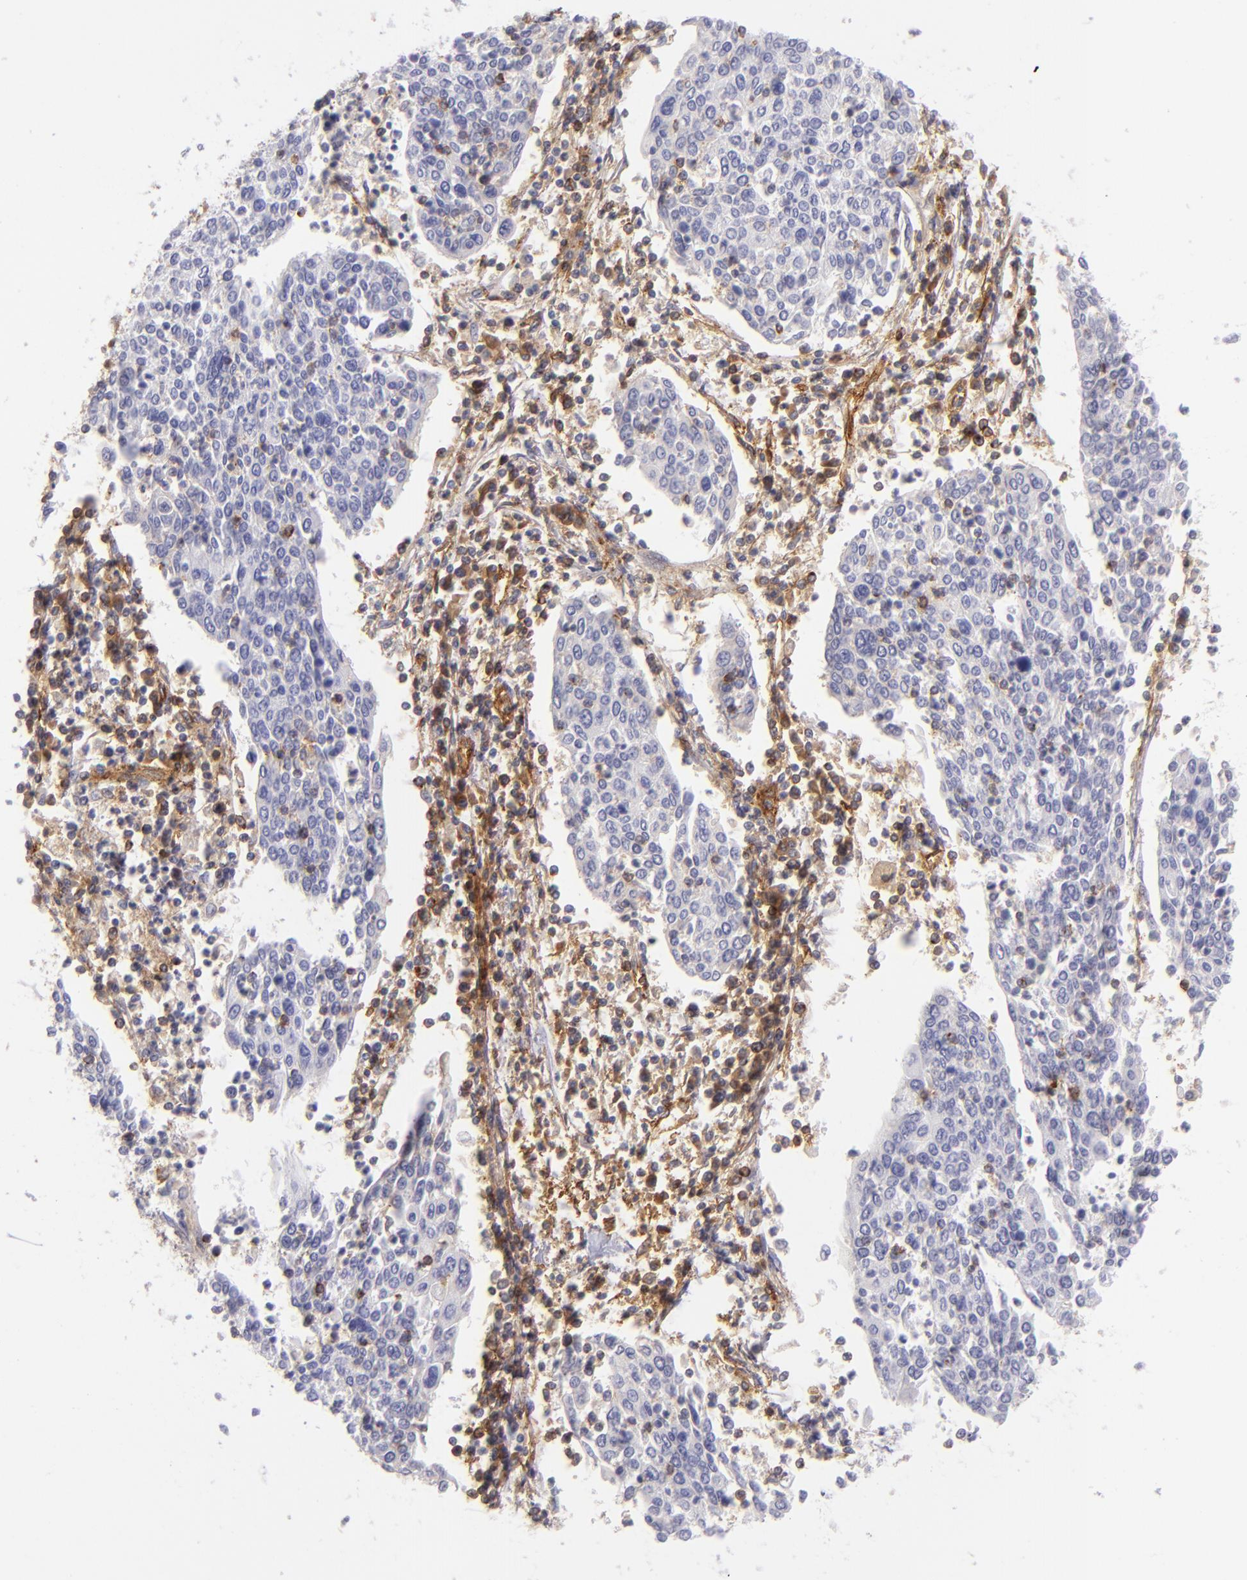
{"staining": {"intensity": "negative", "quantity": "none", "location": "none"}, "tissue": "cervical cancer", "cell_type": "Tumor cells", "image_type": "cancer", "snomed": [{"axis": "morphology", "description": "Squamous cell carcinoma, NOS"}, {"axis": "topography", "description": "Cervix"}], "caption": "Protein analysis of cervical cancer demonstrates no significant positivity in tumor cells.", "gene": "ENTPD1", "patient": {"sex": "female", "age": 40}}